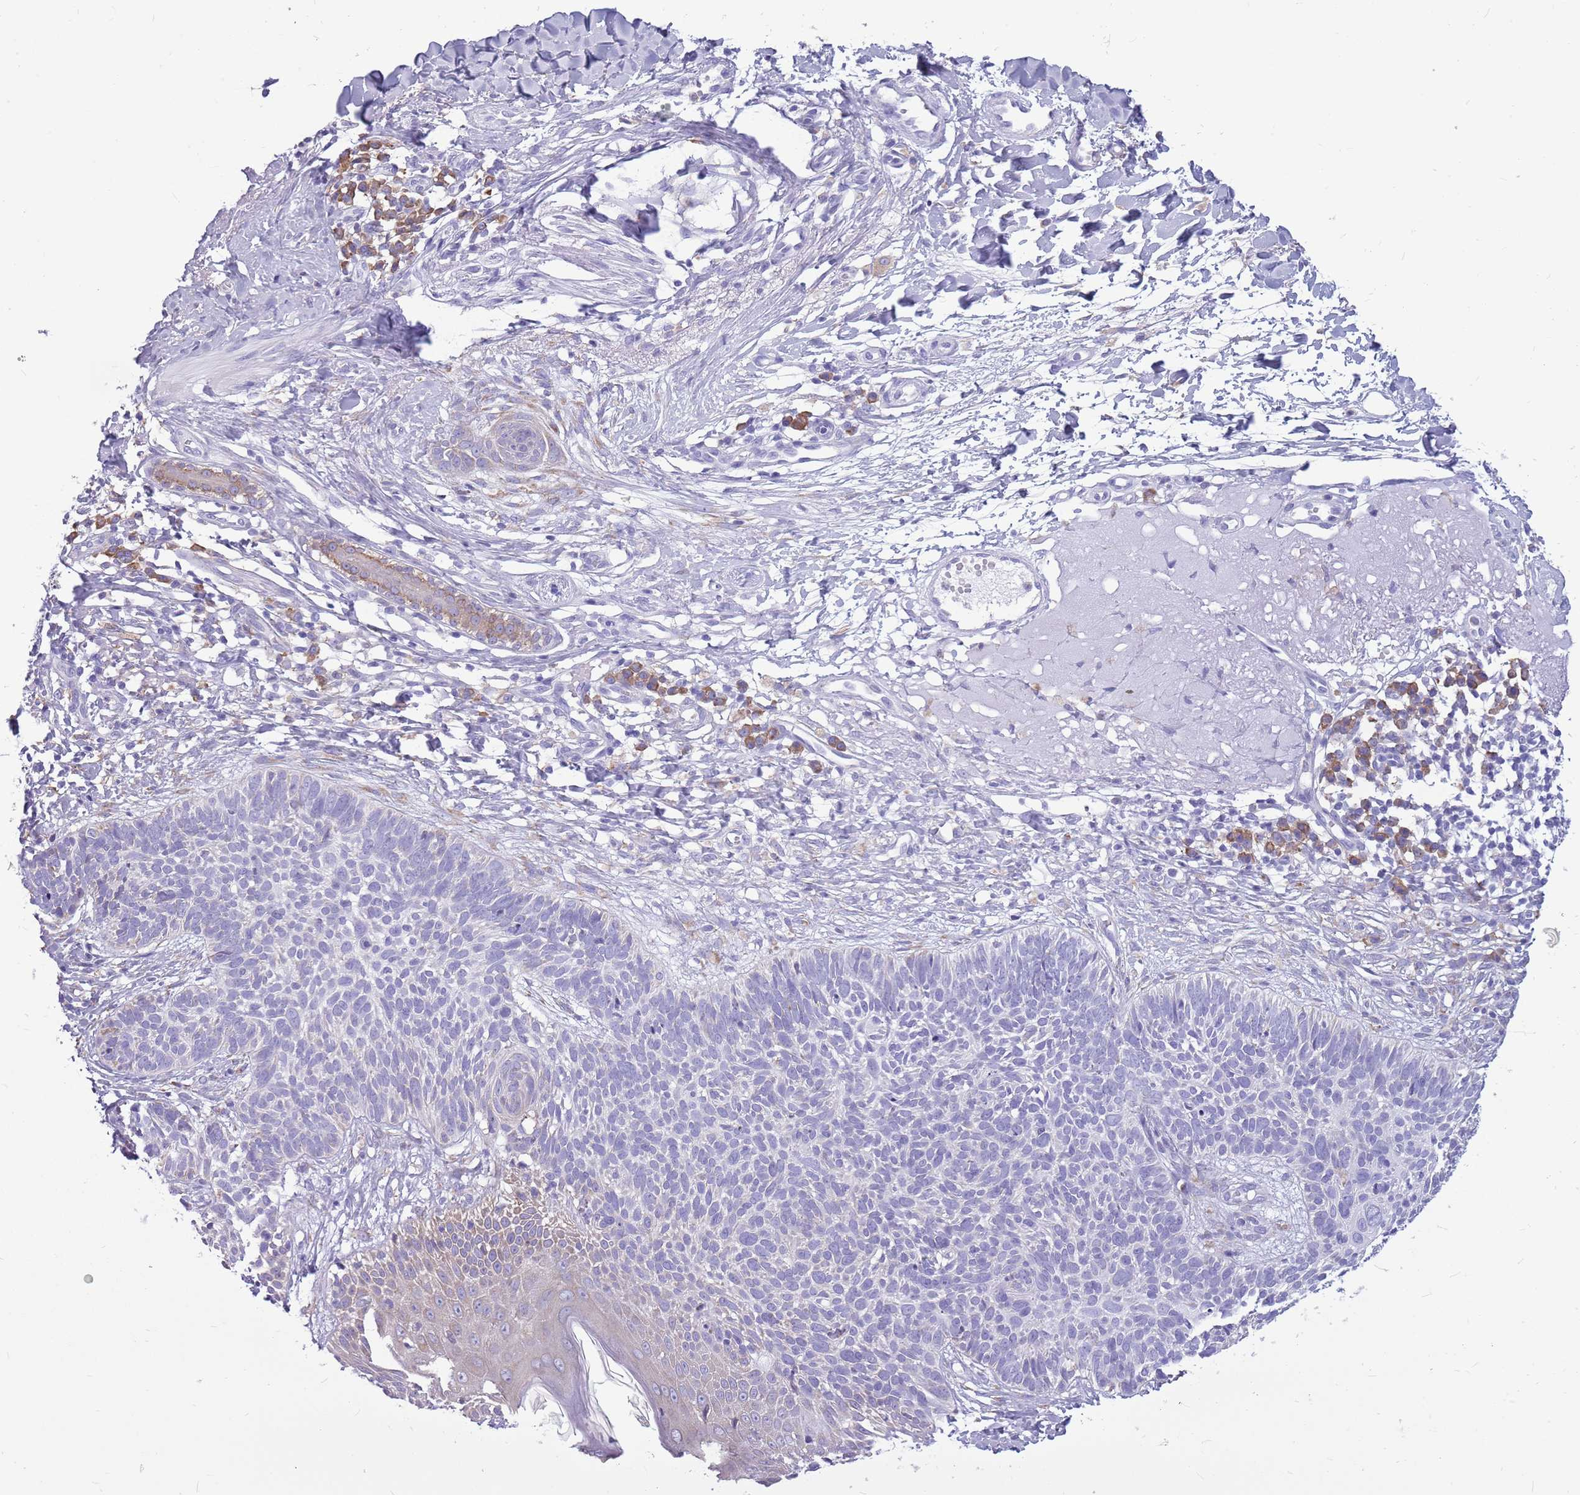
{"staining": {"intensity": "negative", "quantity": "none", "location": "none"}, "tissue": "skin cancer", "cell_type": "Tumor cells", "image_type": "cancer", "snomed": [{"axis": "morphology", "description": "Basal cell carcinoma"}, {"axis": "topography", "description": "Skin"}], "caption": "Tumor cells show no significant protein positivity in skin cancer (basal cell carcinoma). (DAB IHC, high magnification).", "gene": "KCTD19", "patient": {"sex": "male", "age": 72}}